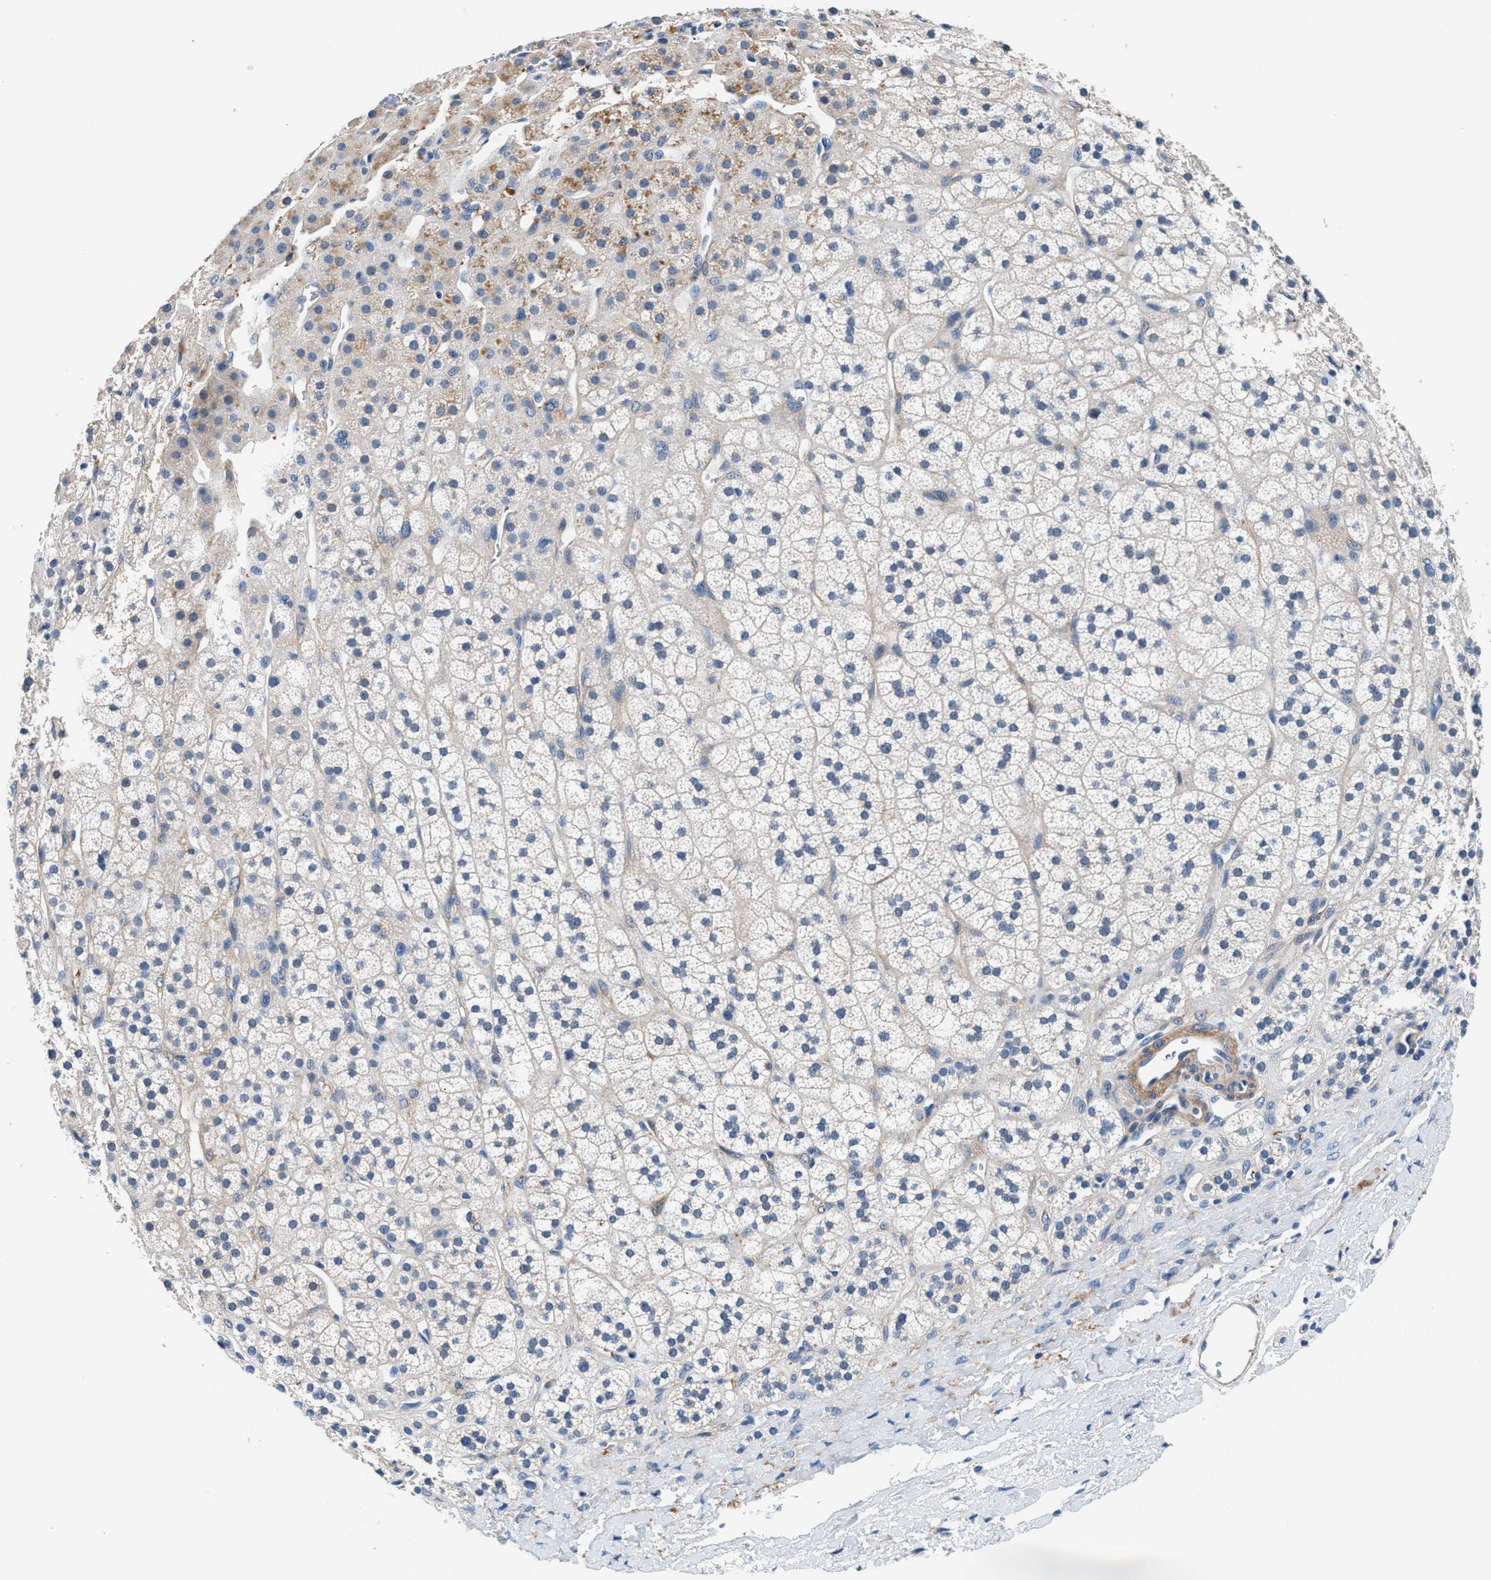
{"staining": {"intensity": "moderate", "quantity": "<25%", "location": "cytoplasmic/membranous"}, "tissue": "adrenal gland", "cell_type": "Glandular cells", "image_type": "normal", "snomed": [{"axis": "morphology", "description": "Normal tissue, NOS"}, {"axis": "topography", "description": "Adrenal gland"}], "caption": "Immunohistochemical staining of normal human adrenal gland reveals low levels of moderate cytoplasmic/membranous staining in about <25% of glandular cells. Nuclei are stained in blue.", "gene": "PARG", "patient": {"sex": "male", "age": 56}}